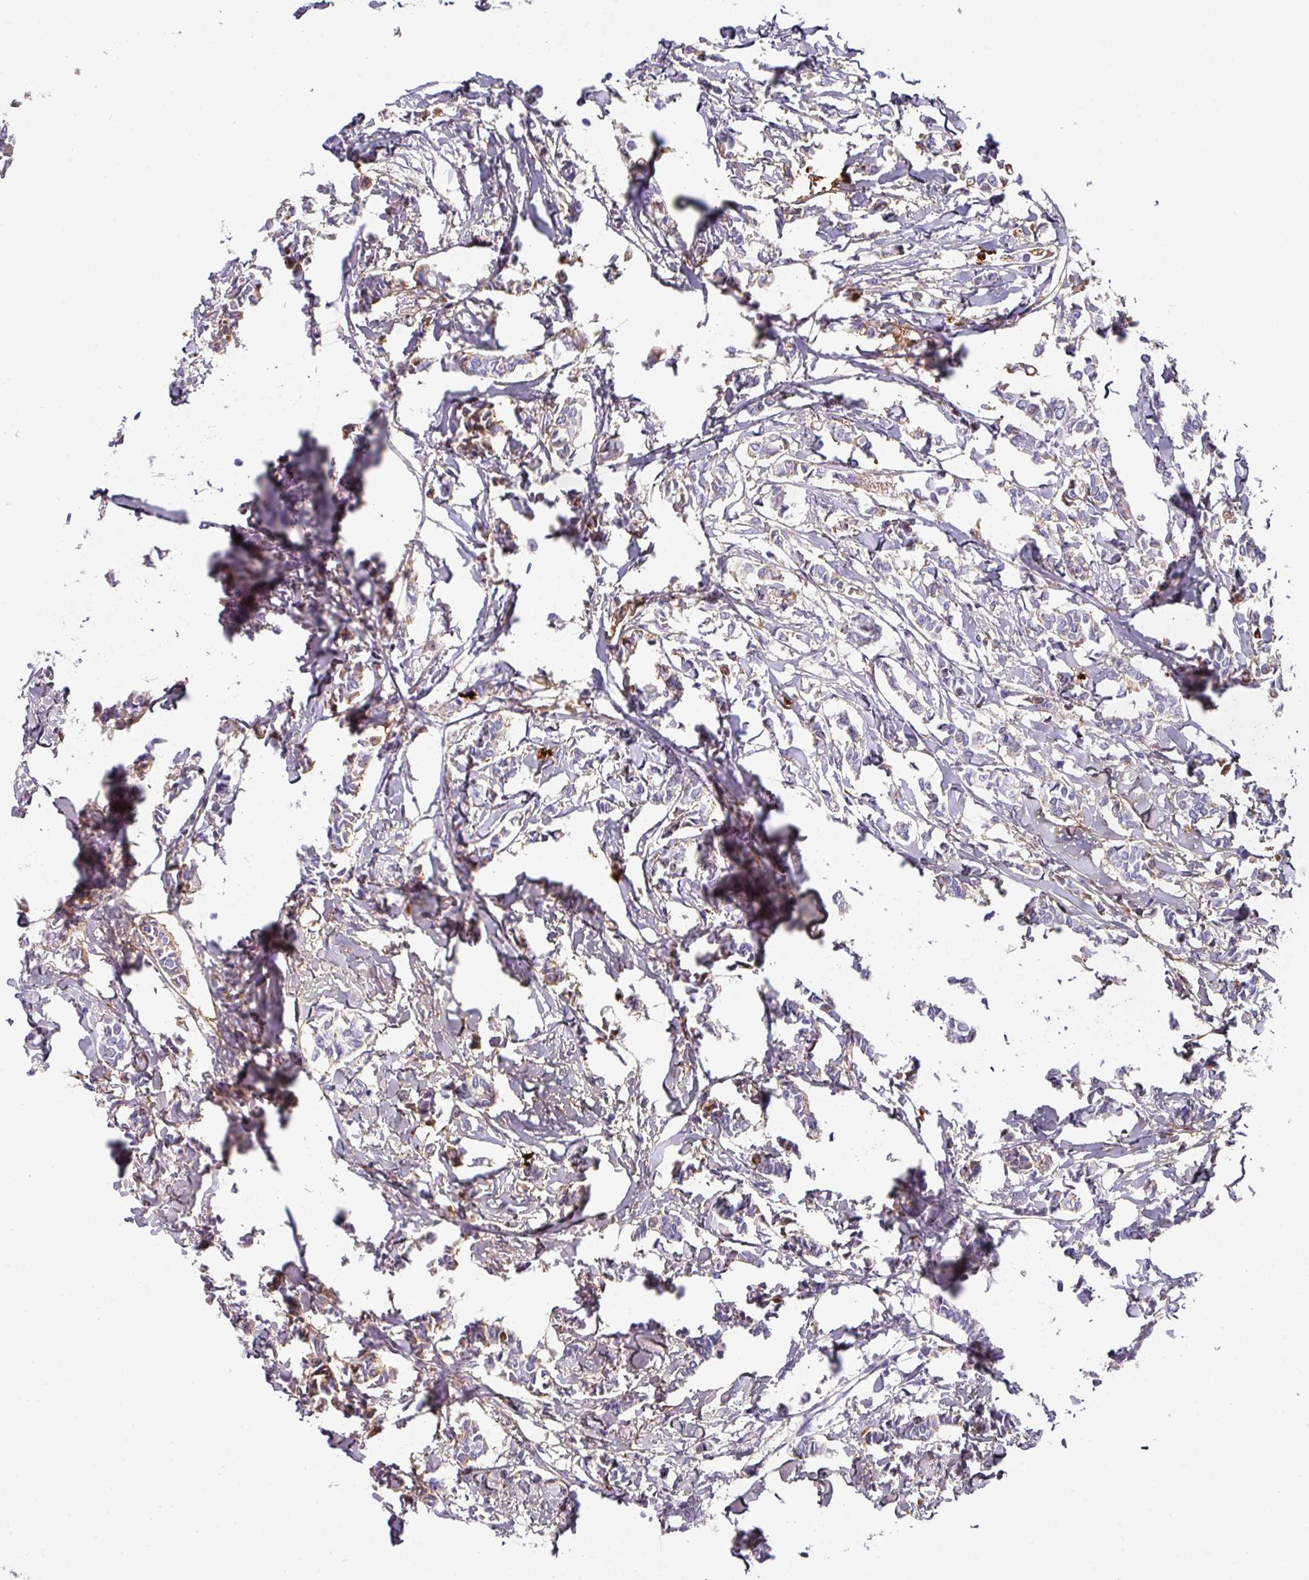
{"staining": {"intensity": "negative", "quantity": "none", "location": "none"}, "tissue": "breast cancer", "cell_type": "Tumor cells", "image_type": "cancer", "snomed": [{"axis": "morphology", "description": "Duct carcinoma"}, {"axis": "topography", "description": "Breast"}], "caption": "IHC histopathology image of neoplastic tissue: breast cancer (invasive ductal carcinoma) stained with DAB (3,3'-diaminobenzidine) exhibits no significant protein staining in tumor cells.", "gene": "ANKRD29", "patient": {"sex": "female", "age": 41}}